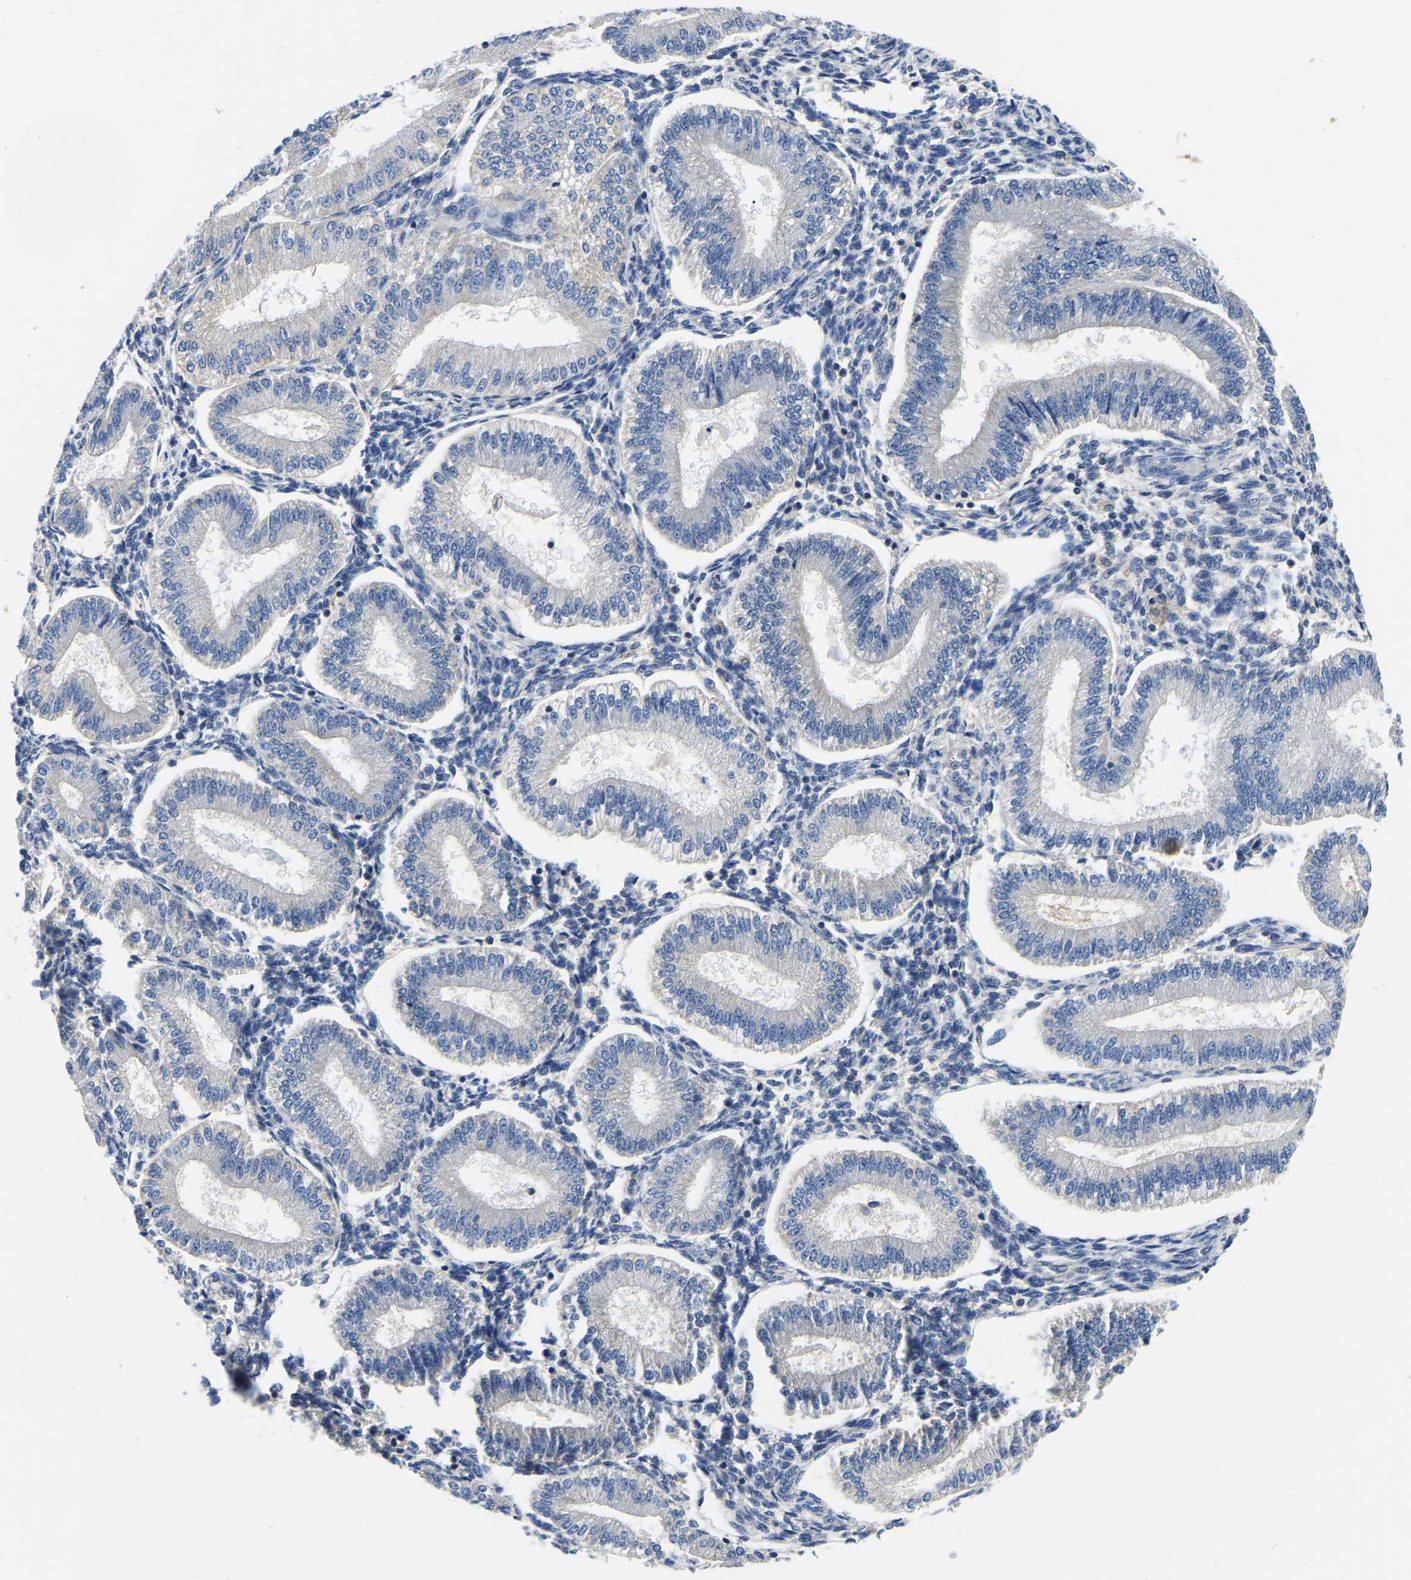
{"staining": {"intensity": "negative", "quantity": "none", "location": "none"}, "tissue": "endometrium", "cell_type": "Cells in endometrial stroma", "image_type": "normal", "snomed": [{"axis": "morphology", "description": "Normal tissue, NOS"}, {"axis": "topography", "description": "Endometrium"}], "caption": "This is a image of immunohistochemistry staining of unremarkable endometrium, which shows no staining in cells in endometrial stroma.", "gene": "STAT2", "patient": {"sex": "female", "age": 39}}